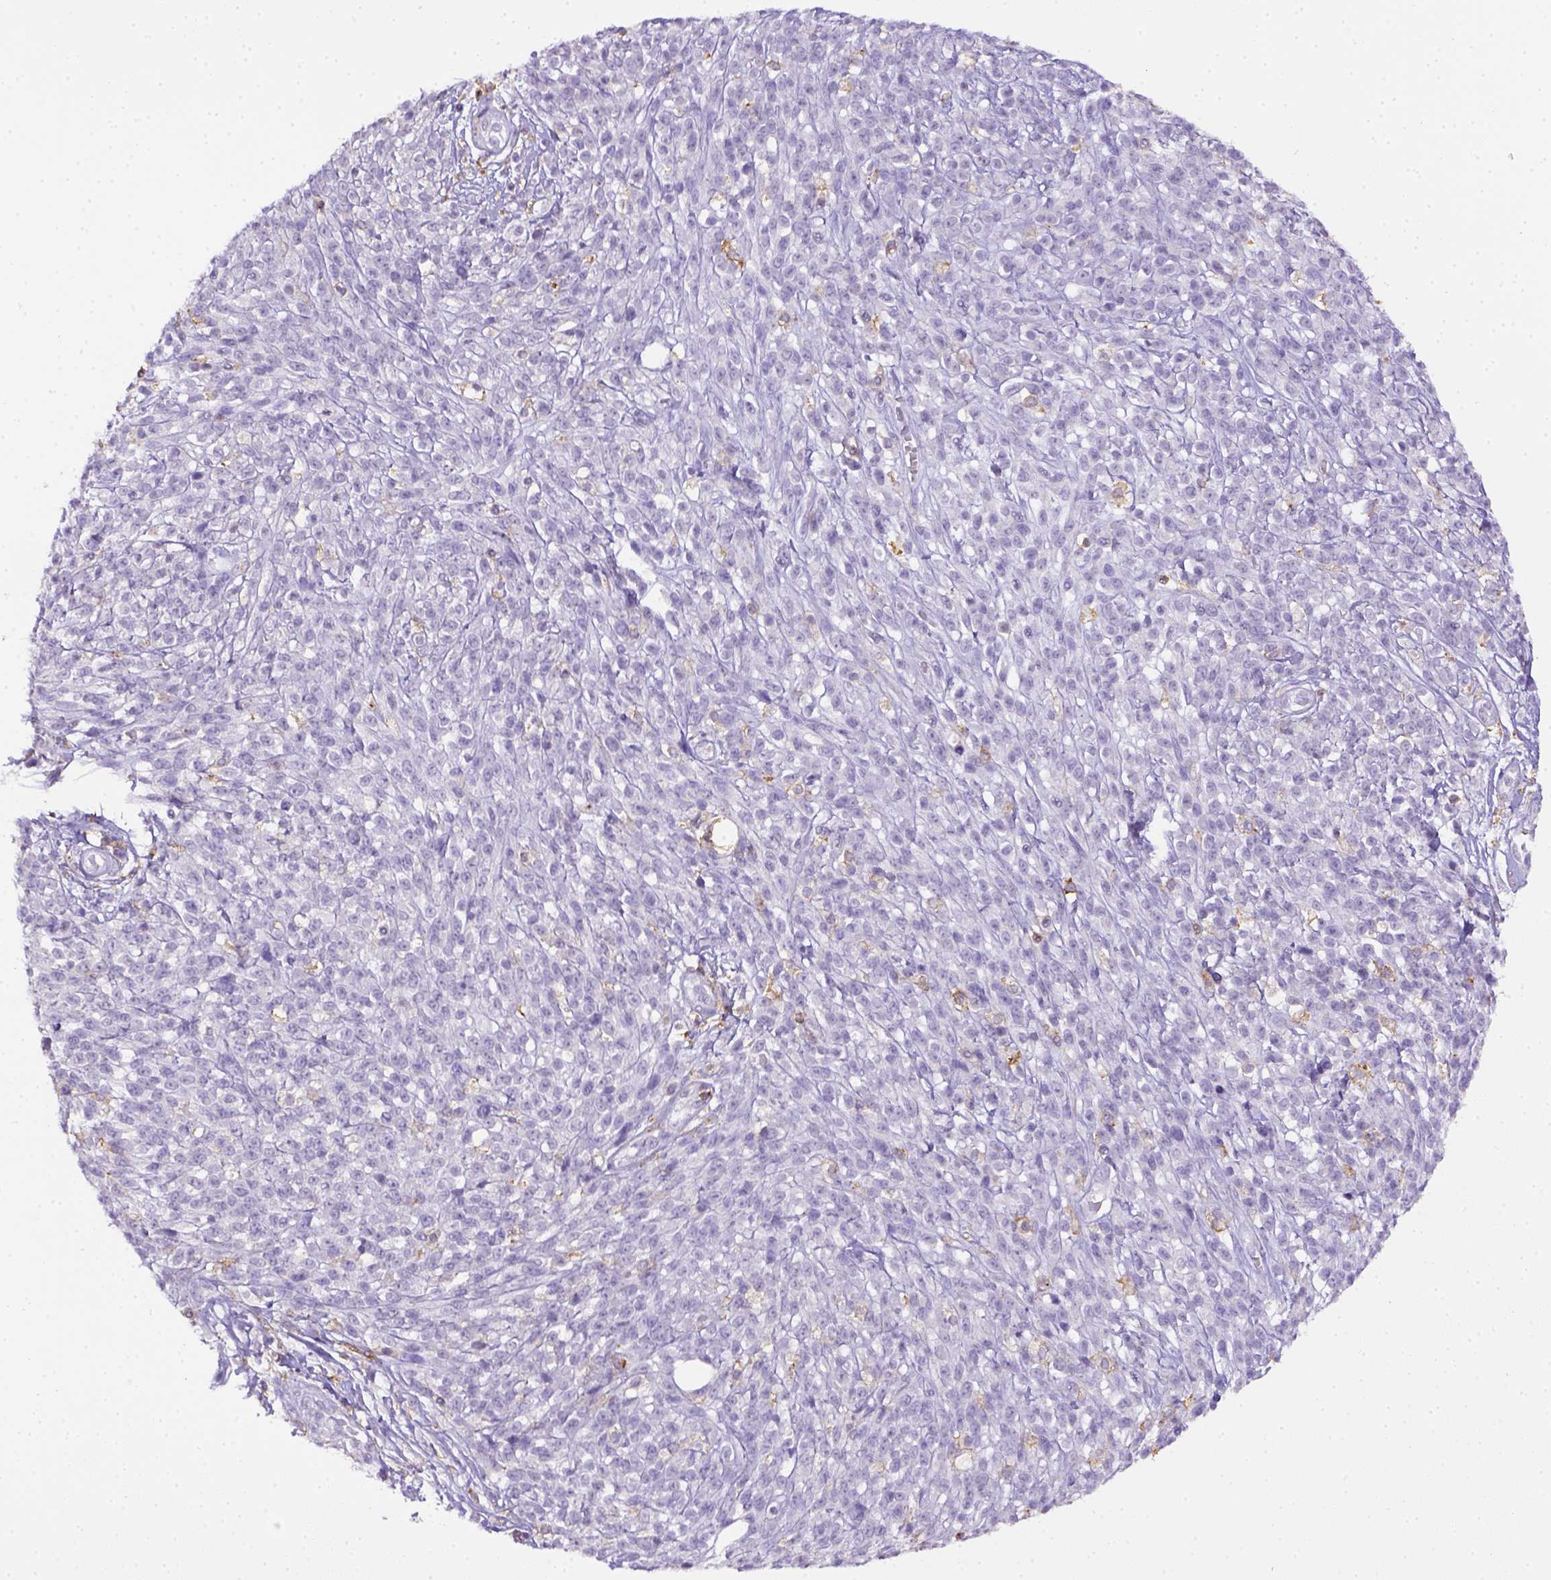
{"staining": {"intensity": "negative", "quantity": "none", "location": "none"}, "tissue": "melanoma", "cell_type": "Tumor cells", "image_type": "cancer", "snomed": [{"axis": "morphology", "description": "Malignant melanoma, NOS"}, {"axis": "topography", "description": "Skin"}, {"axis": "topography", "description": "Skin of trunk"}], "caption": "Melanoma stained for a protein using immunohistochemistry exhibits no staining tumor cells.", "gene": "ITGAM", "patient": {"sex": "male", "age": 74}}